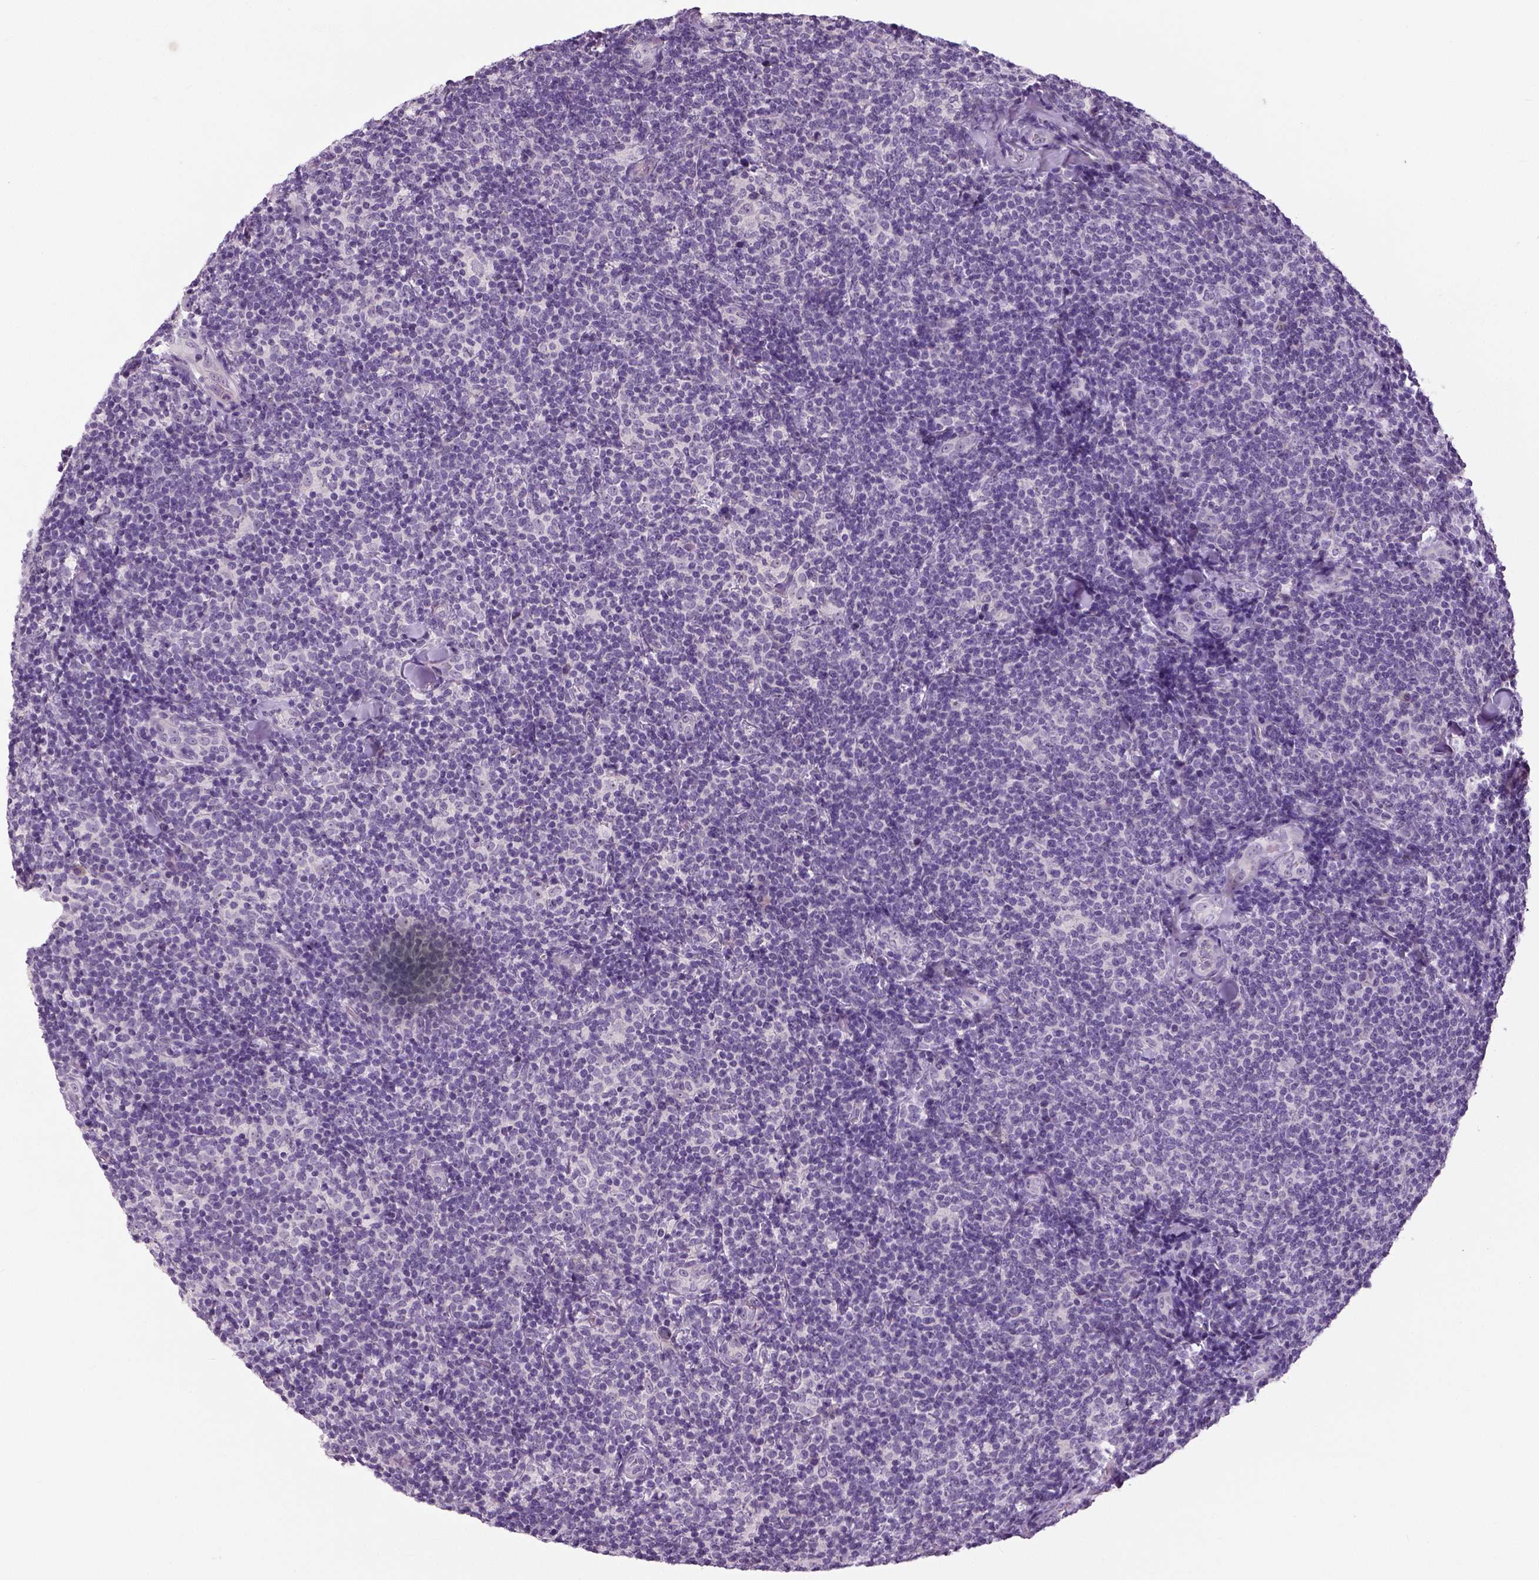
{"staining": {"intensity": "negative", "quantity": "none", "location": "none"}, "tissue": "lymphoma", "cell_type": "Tumor cells", "image_type": "cancer", "snomed": [{"axis": "morphology", "description": "Malignant lymphoma, non-Hodgkin's type, Low grade"}, {"axis": "topography", "description": "Lymph node"}], "caption": "Tumor cells show no significant protein positivity in malignant lymphoma, non-Hodgkin's type (low-grade).", "gene": "NECAB1", "patient": {"sex": "female", "age": 56}}